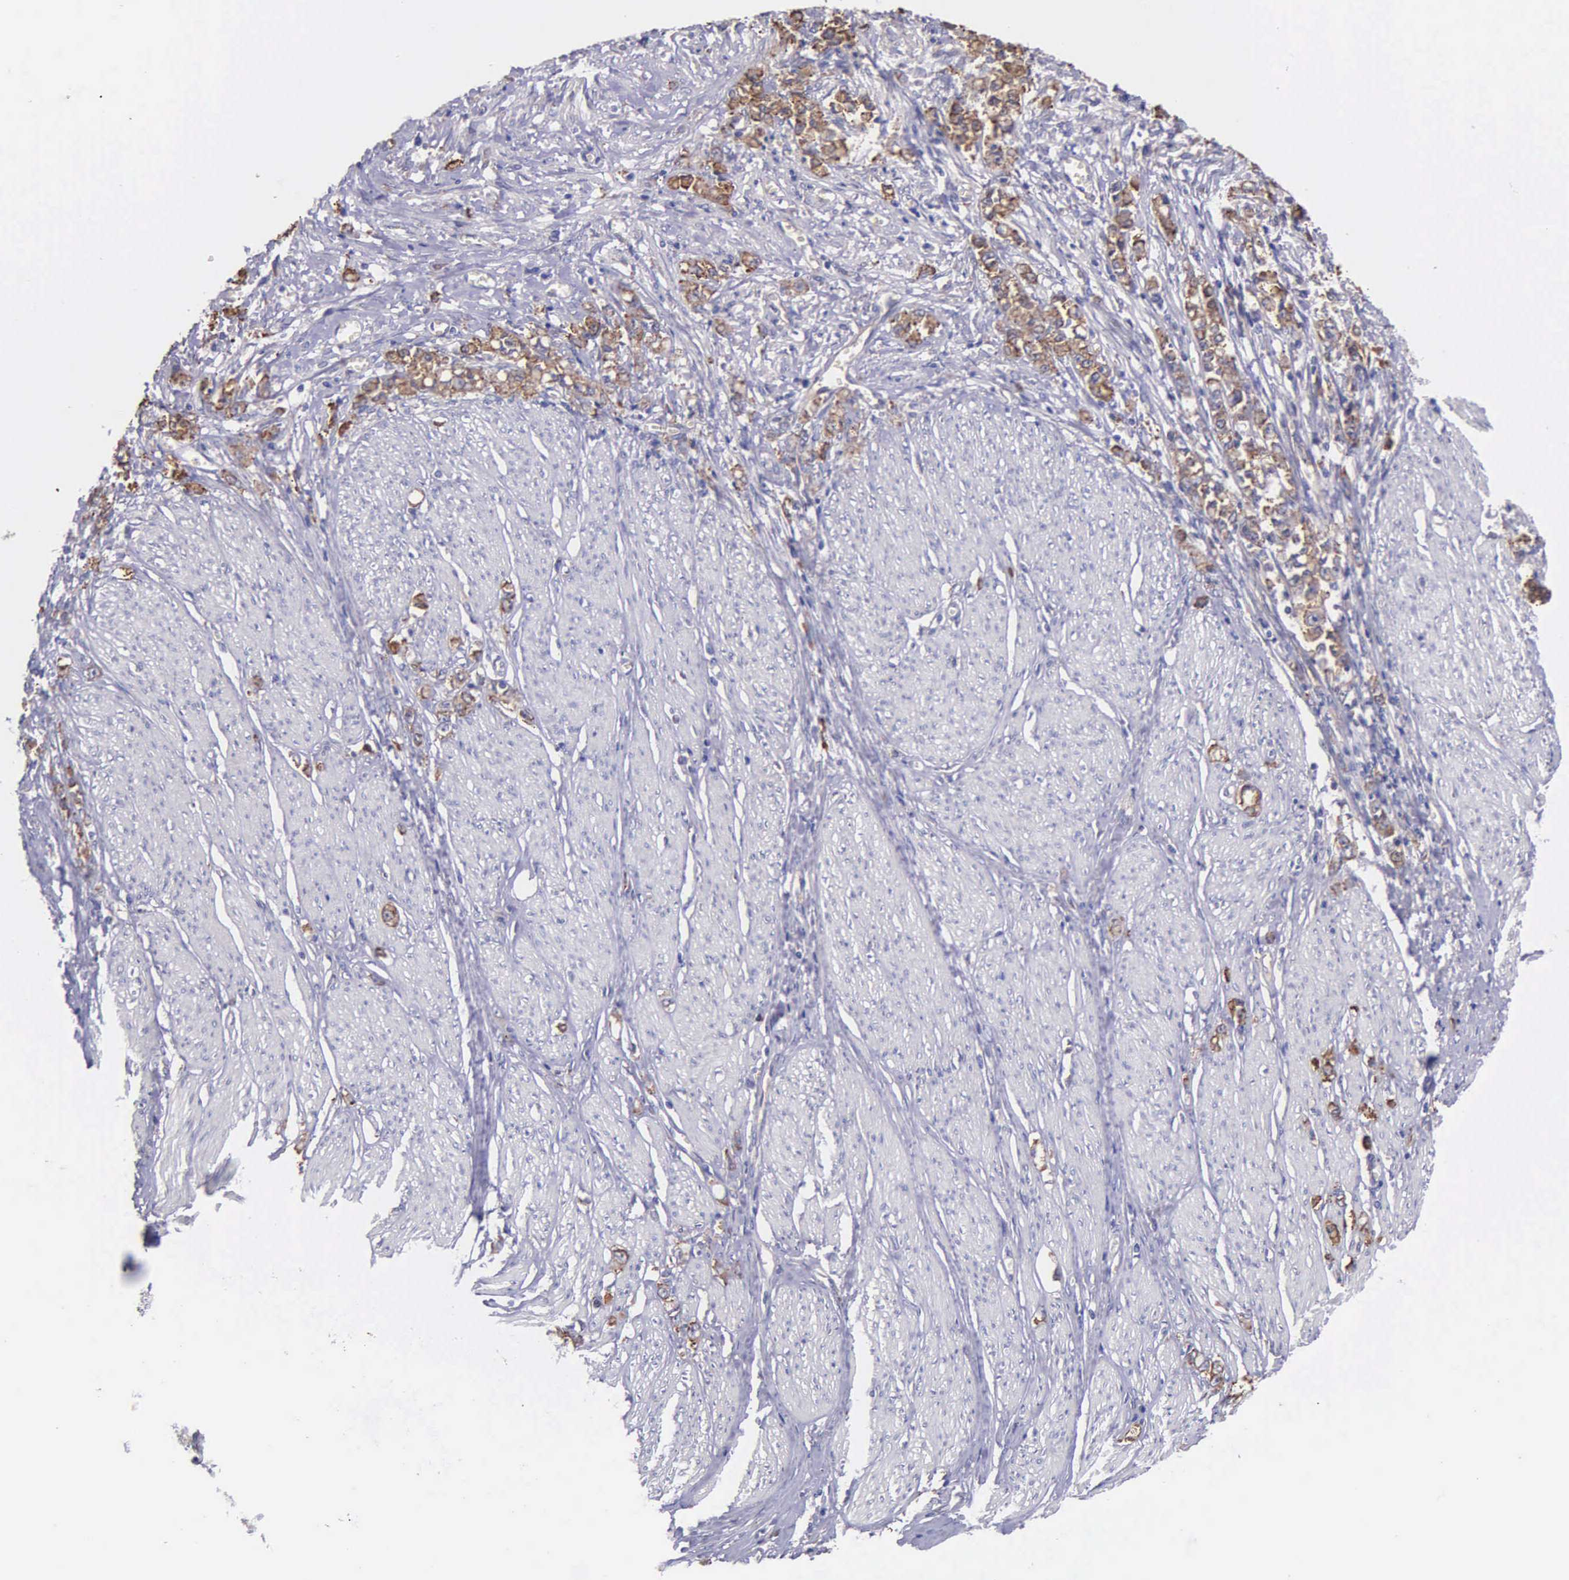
{"staining": {"intensity": "moderate", "quantity": "25%-75%", "location": "cytoplasmic/membranous"}, "tissue": "stomach cancer", "cell_type": "Tumor cells", "image_type": "cancer", "snomed": [{"axis": "morphology", "description": "Adenocarcinoma, NOS"}, {"axis": "topography", "description": "Stomach"}], "caption": "Stomach cancer (adenocarcinoma) stained with a brown dye shows moderate cytoplasmic/membranous positive positivity in approximately 25%-75% of tumor cells.", "gene": "ZC3H12B", "patient": {"sex": "male", "age": 72}}